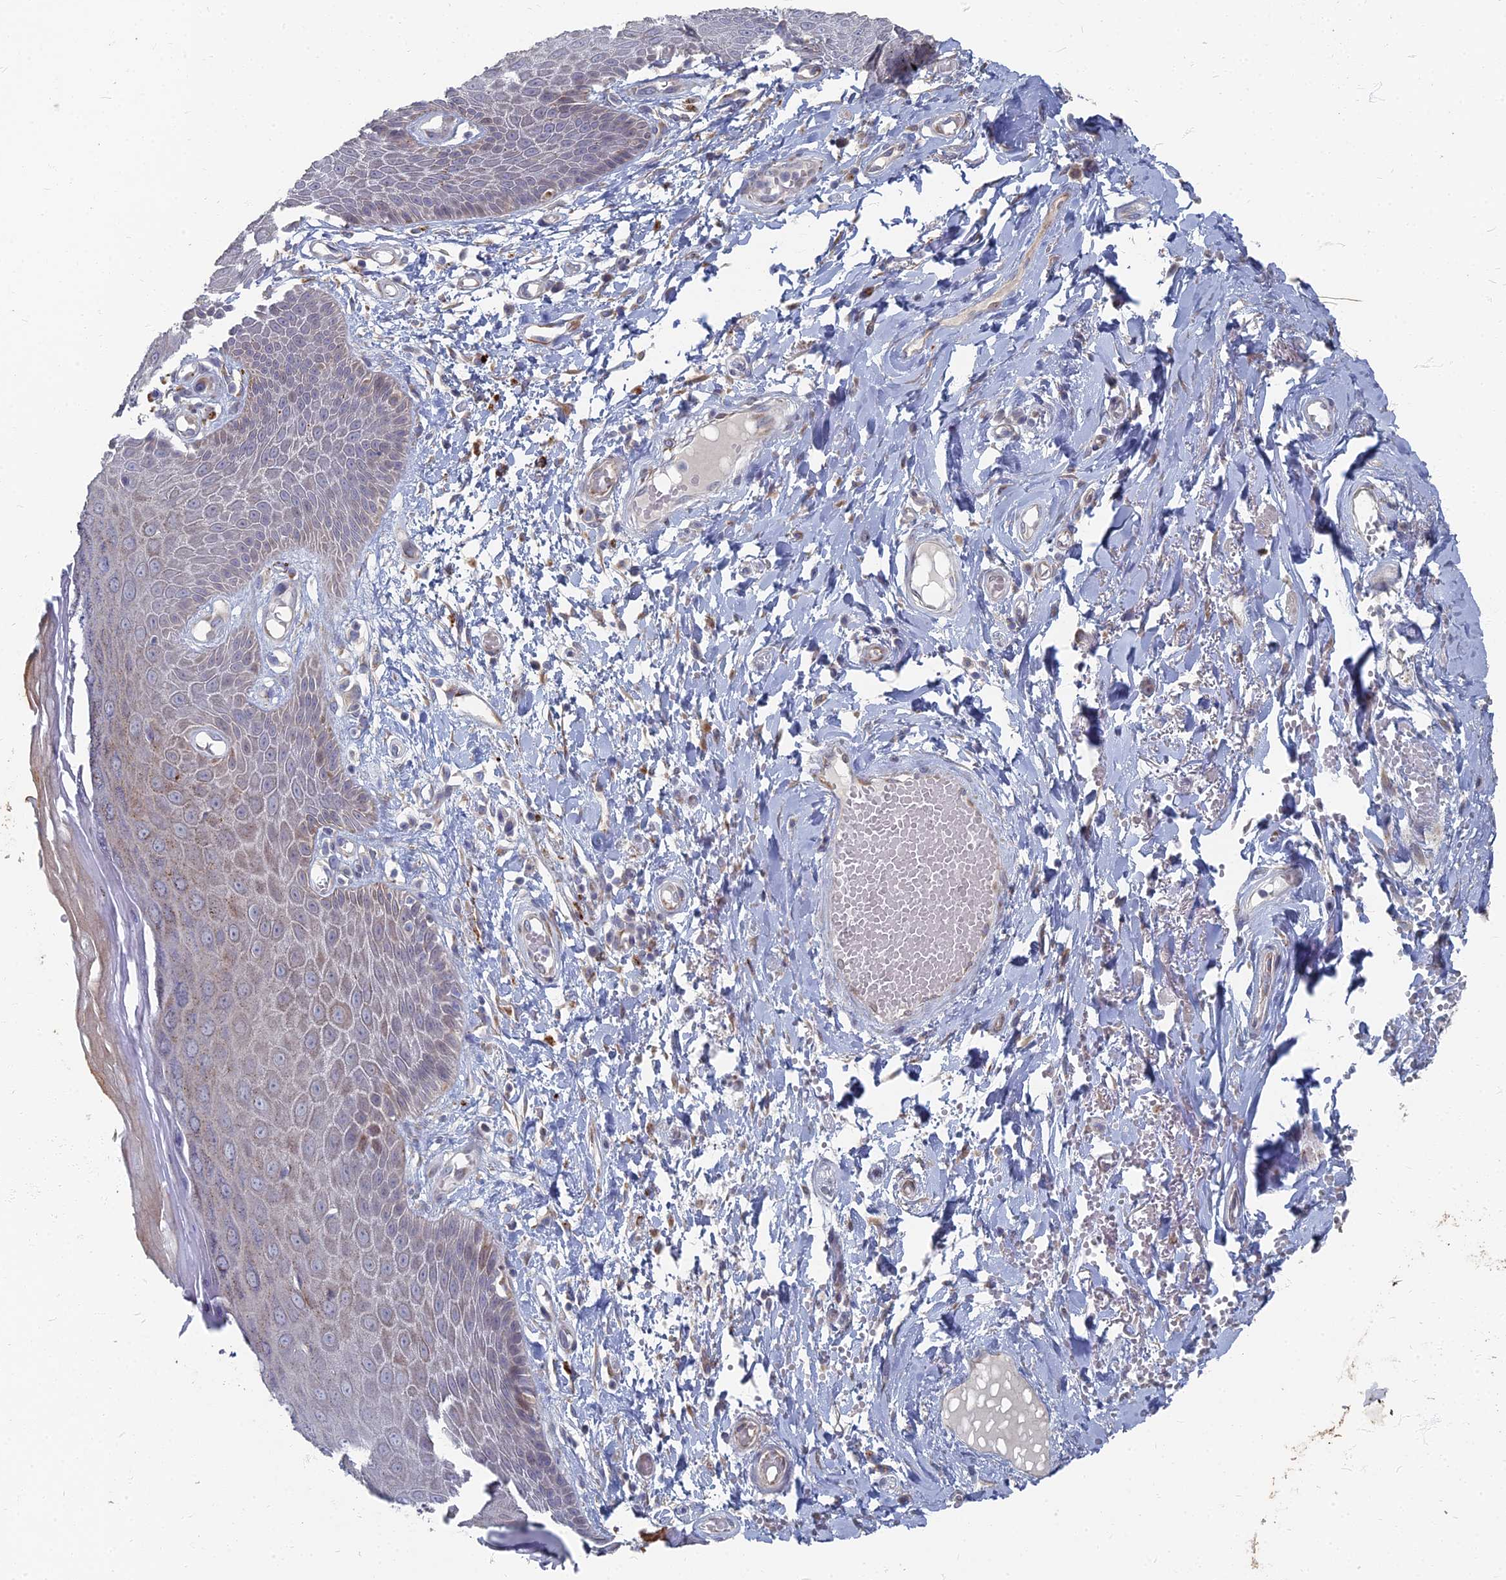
{"staining": {"intensity": "moderate", "quantity": "<25%", "location": "cytoplasmic/membranous"}, "tissue": "skin", "cell_type": "Epidermal cells", "image_type": "normal", "snomed": [{"axis": "morphology", "description": "Normal tissue, NOS"}, {"axis": "topography", "description": "Anal"}], "caption": "This is a micrograph of IHC staining of normal skin, which shows moderate staining in the cytoplasmic/membranous of epidermal cells.", "gene": "TMEM128", "patient": {"sex": "male", "age": 78}}